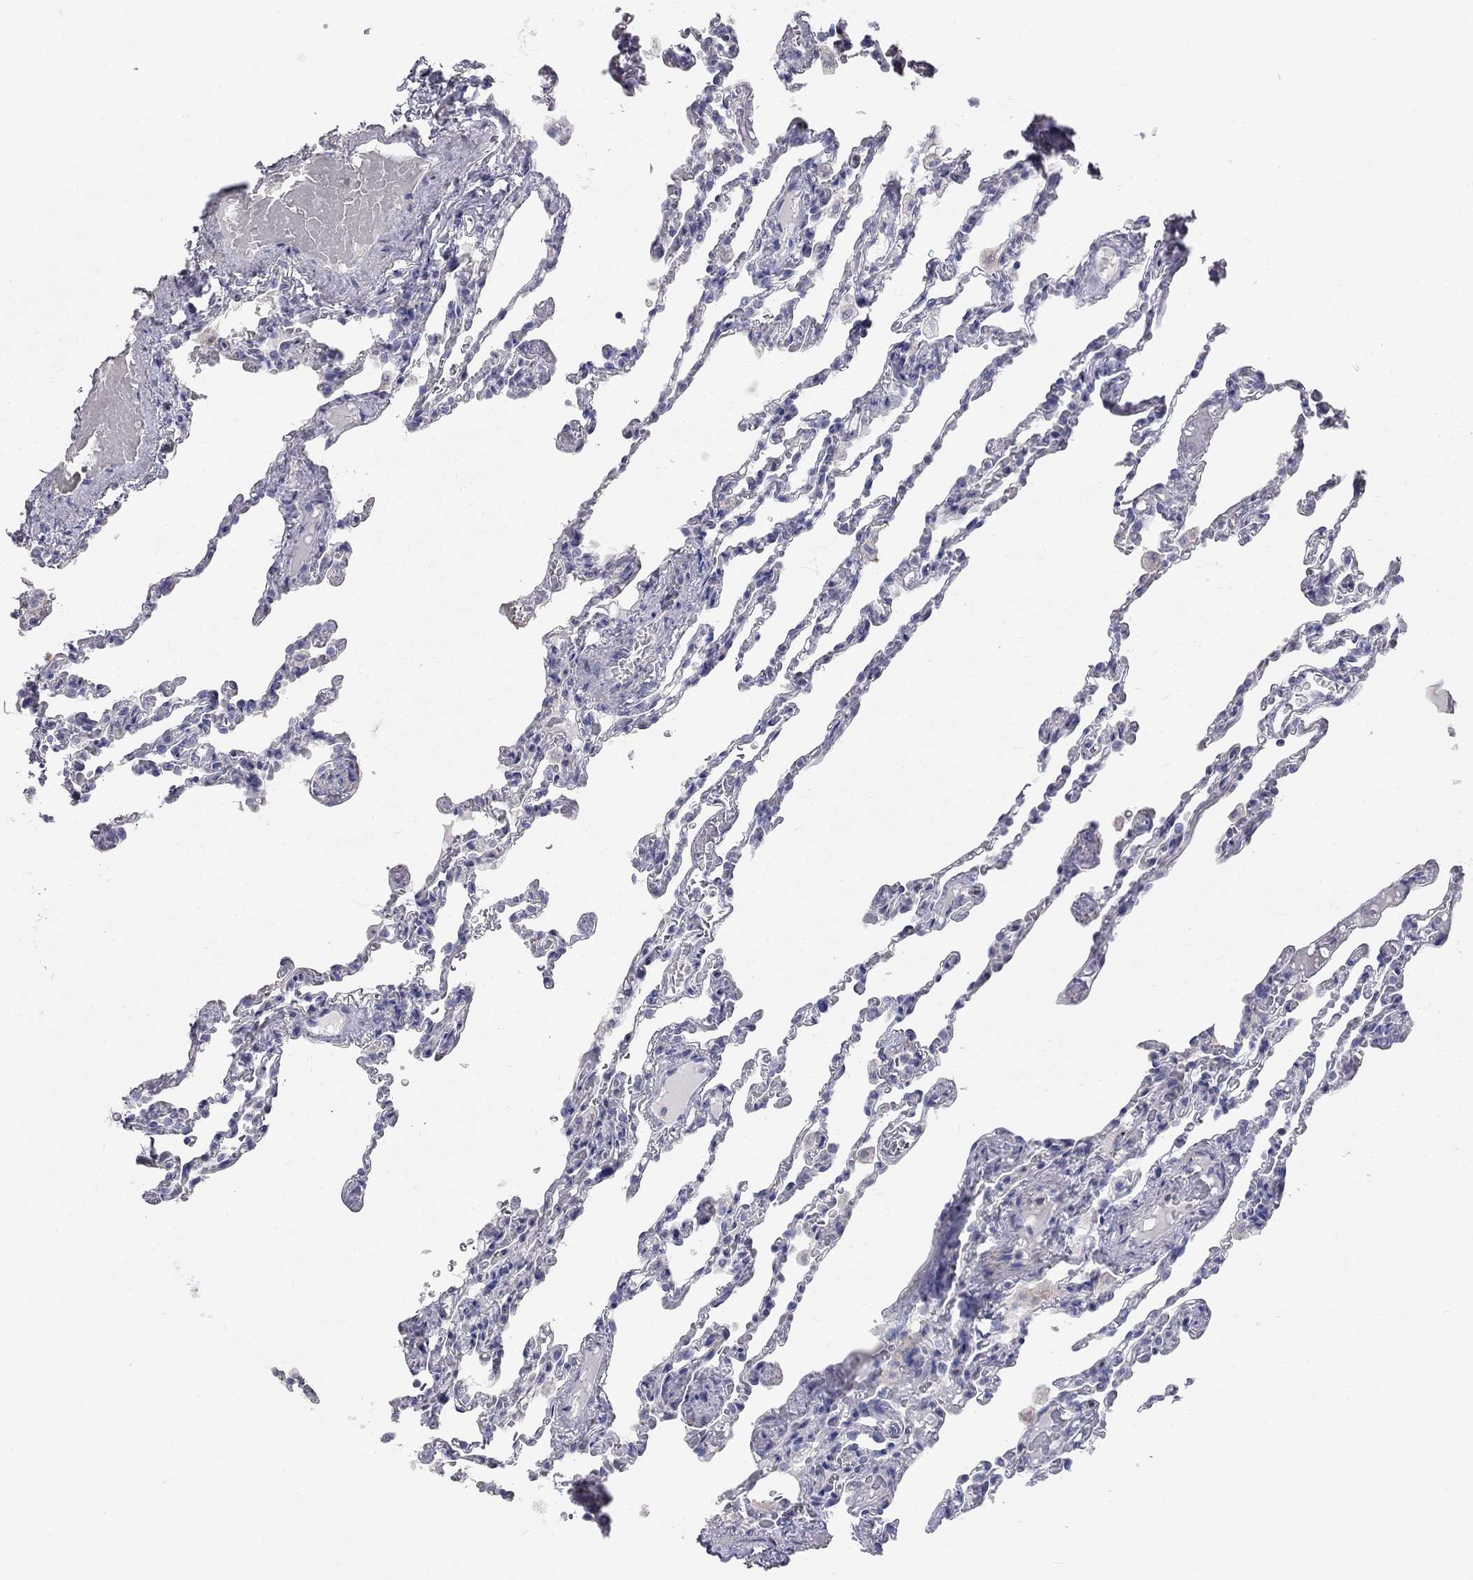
{"staining": {"intensity": "negative", "quantity": "none", "location": "none"}, "tissue": "lung", "cell_type": "Alveolar cells", "image_type": "normal", "snomed": [{"axis": "morphology", "description": "Normal tissue, NOS"}, {"axis": "topography", "description": "Lung"}], "caption": "The photomicrograph shows no staining of alveolar cells in benign lung.", "gene": "ADCYAP1", "patient": {"sex": "female", "age": 43}}